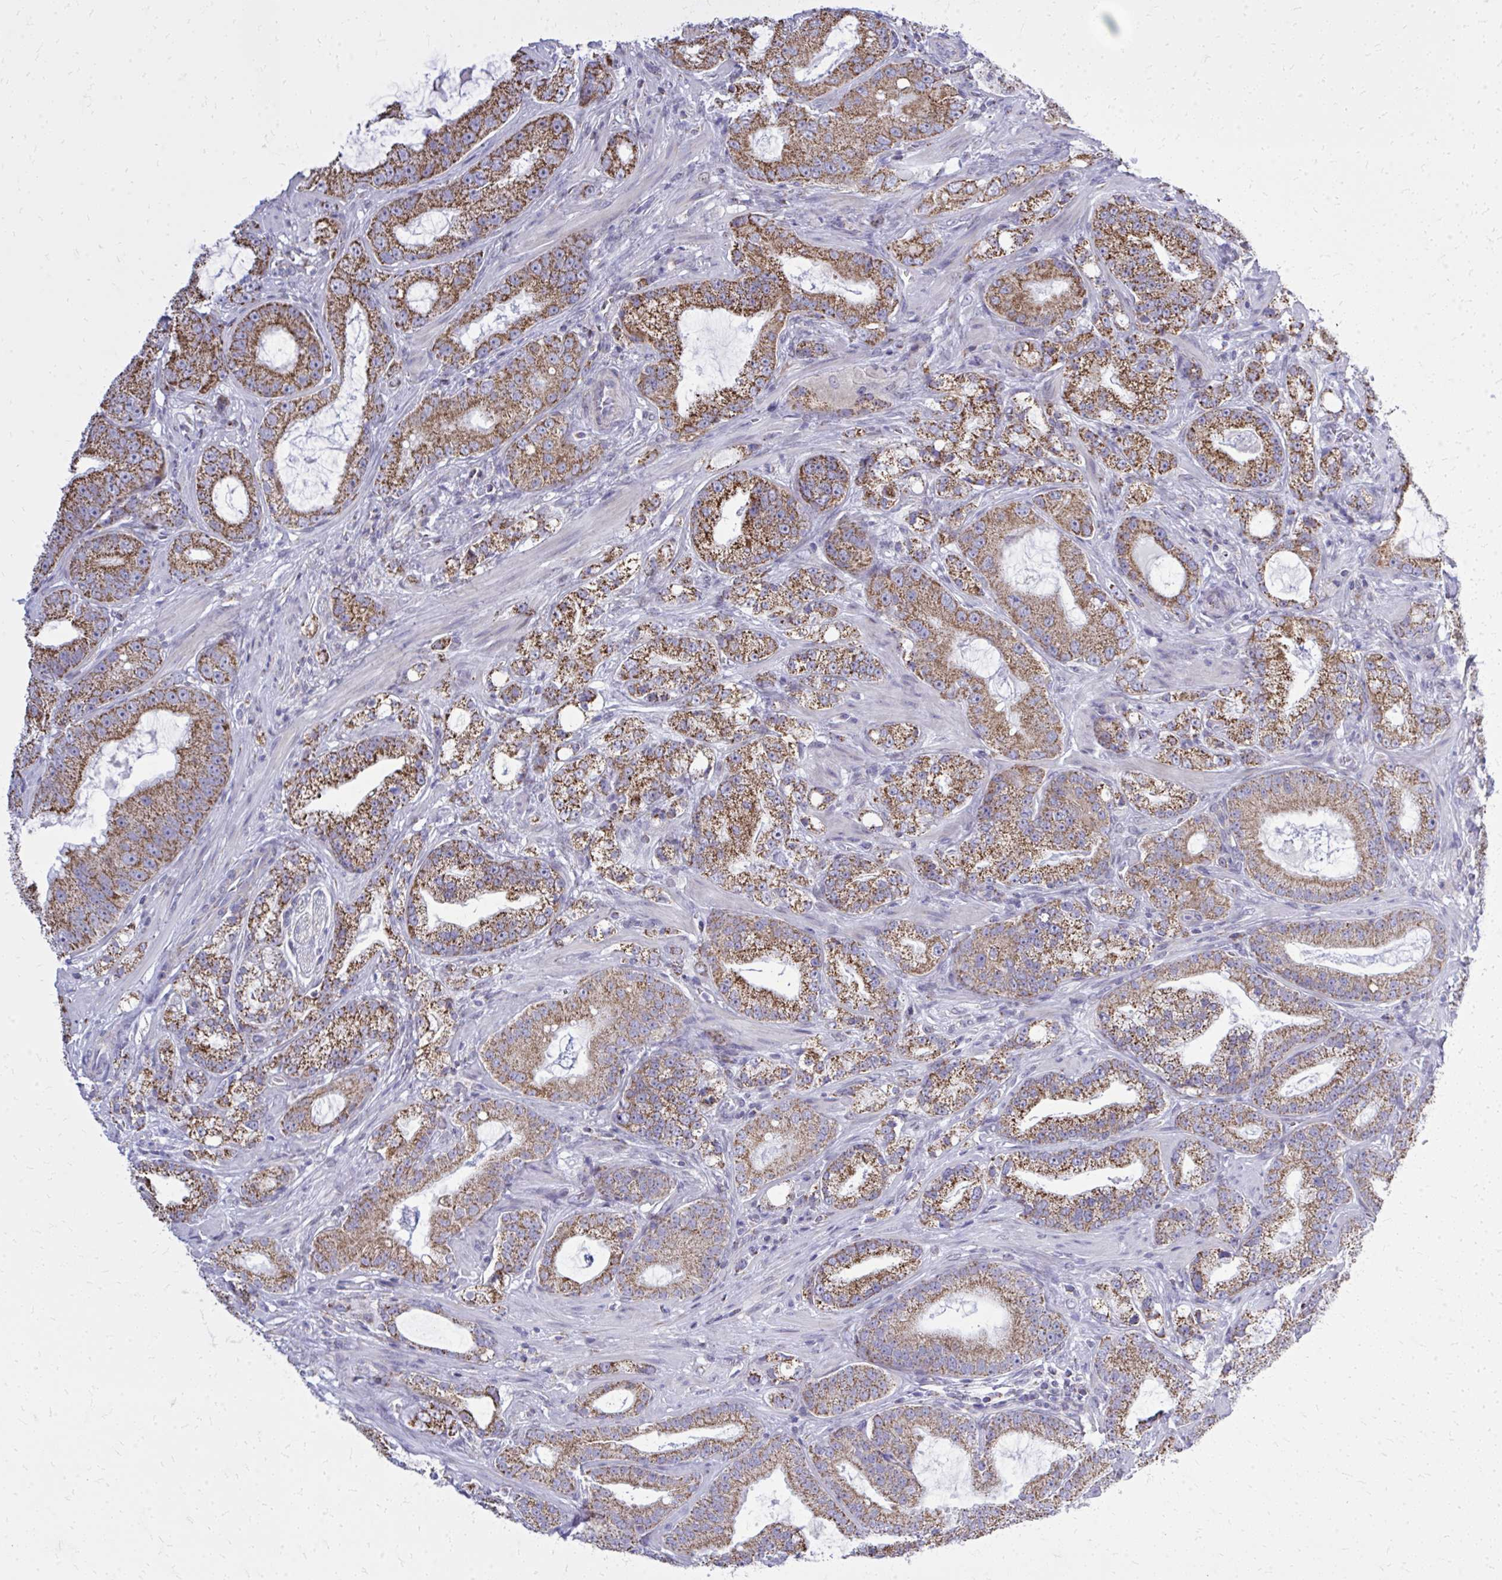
{"staining": {"intensity": "strong", "quantity": ">75%", "location": "cytoplasmic/membranous"}, "tissue": "prostate cancer", "cell_type": "Tumor cells", "image_type": "cancer", "snomed": [{"axis": "morphology", "description": "Adenocarcinoma, High grade"}, {"axis": "topography", "description": "Prostate"}], "caption": "DAB (3,3'-diaminobenzidine) immunohistochemical staining of human prostate cancer (high-grade adenocarcinoma) reveals strong cytoplasmic/membranous protein expression in about >75% of tumor cells.", "gene": "ZNF362", "patient": {"sex": "male", "age": 65}}